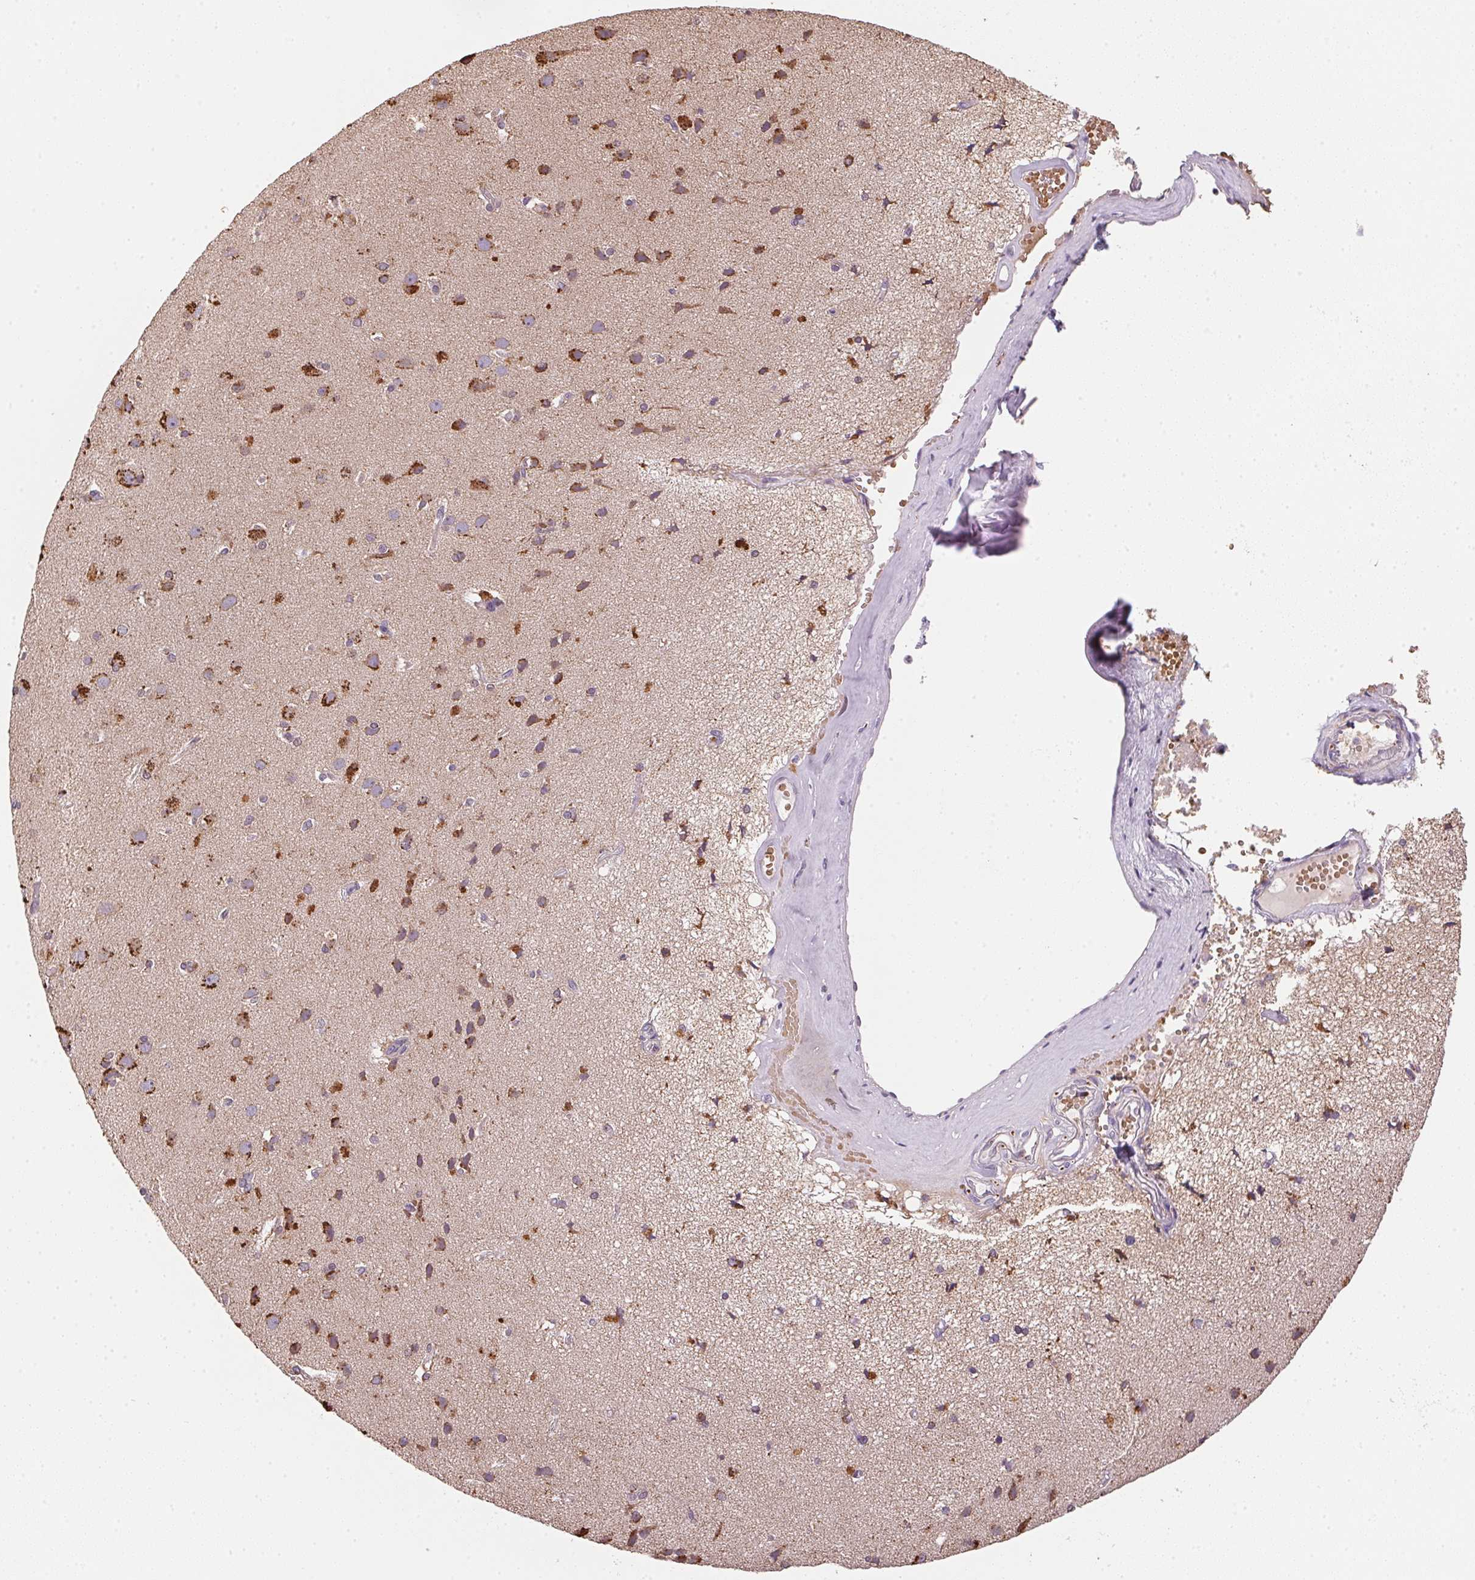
{"staining": {"intensity": "negative", "quantity": "none", "location": "none"}, "tissue": "cerebral cortex", "cell_type": "Endothelial cells", "image_type": "normal", "snomed": [{"axis": "morphology", "description": "Normal tissue, NOS"}, {"axis": "morphology", "description": "Glioma, malignant, High grade"}, {"axis": "topography", "description": "Cerebral cortex"}], "caption": "Immunohistochemistry (IHC) of normal human cerebral cortex exhibits no expression in endothelial cells.", "gene": "METTL13", "patient": {"sex": "male", "age": 71}}